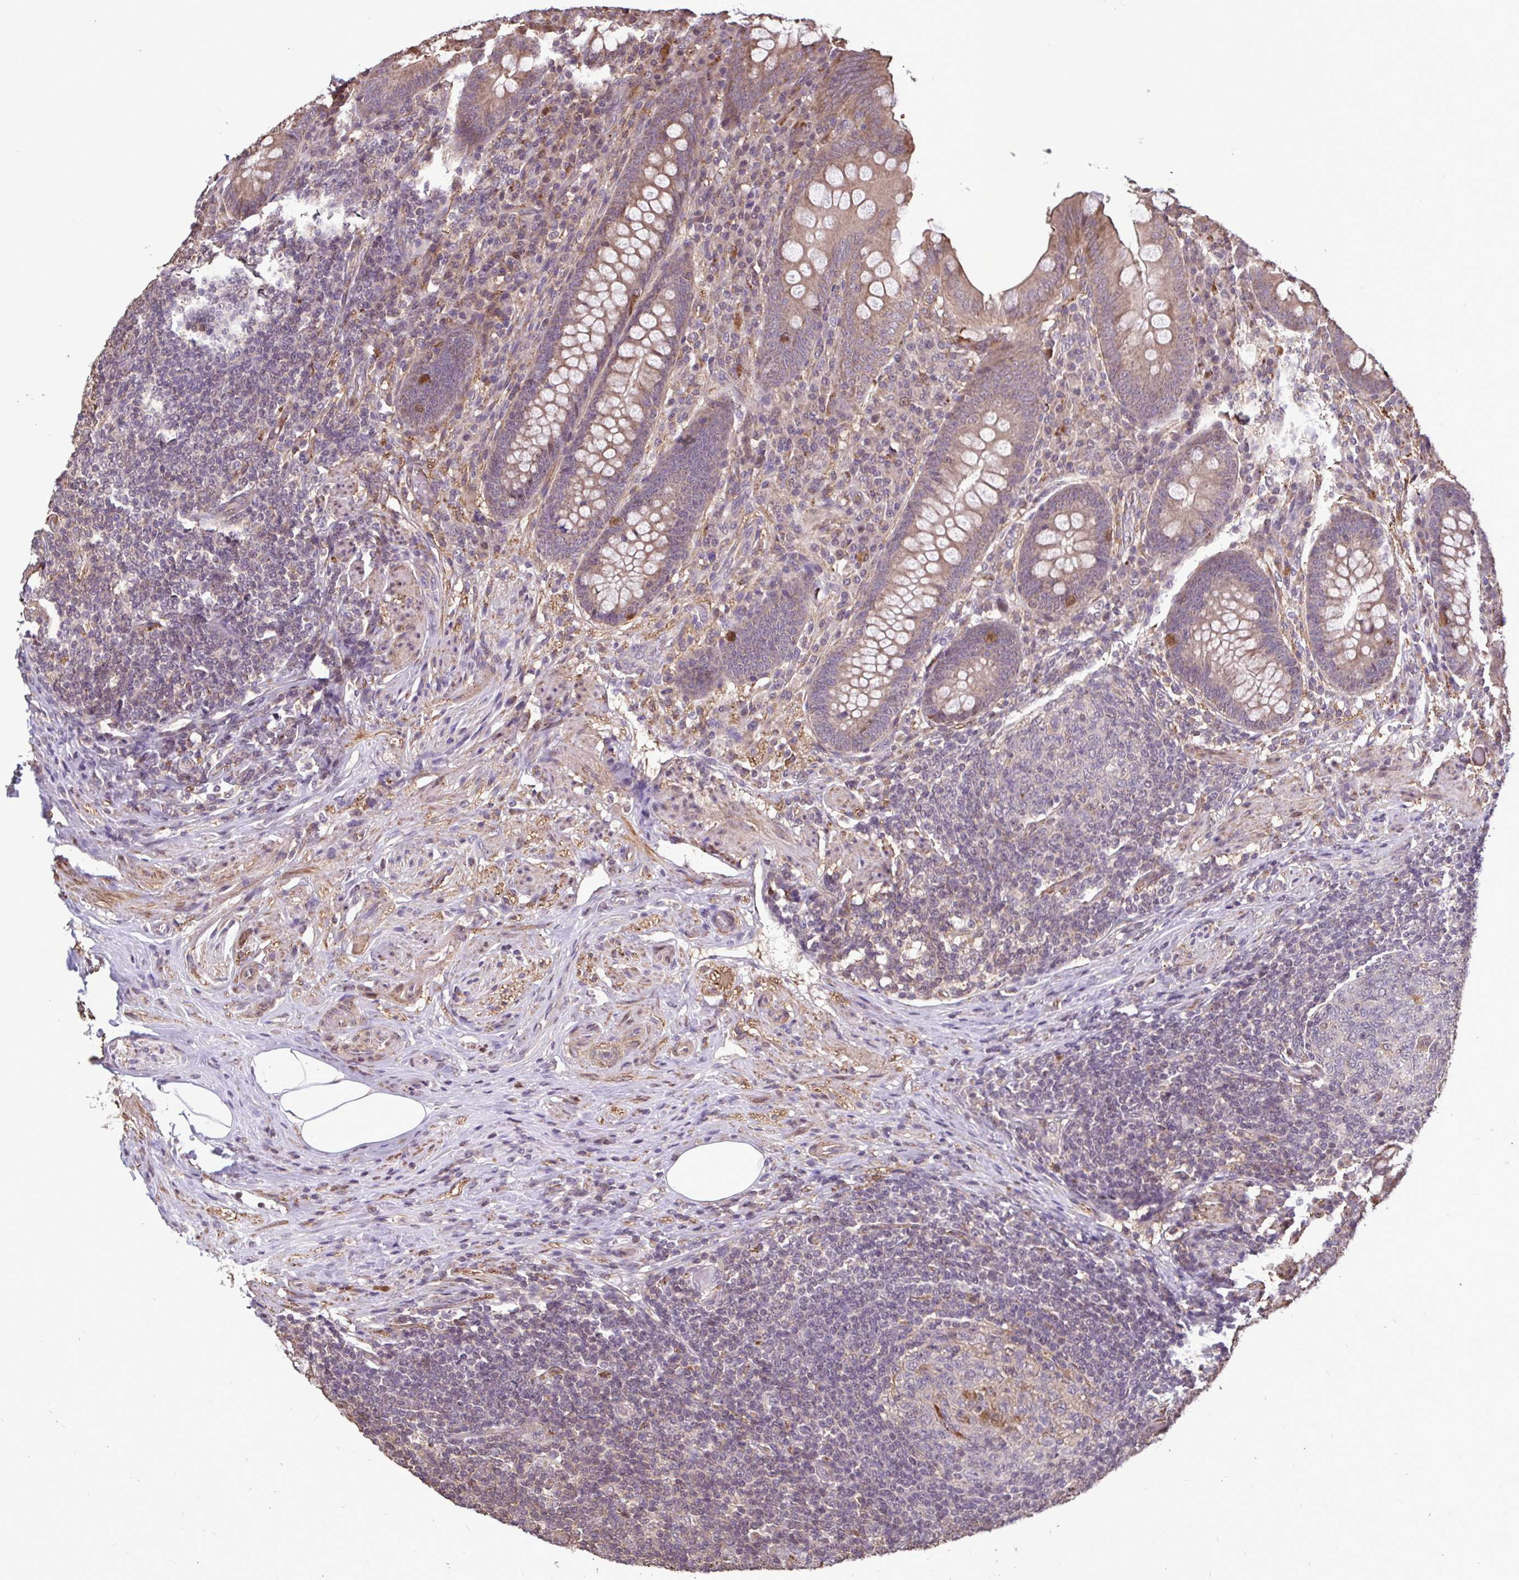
{"staining": {"intensity": "weak", "quantity": ">75%", "location": "cytoplasmic/membranous"}, "tissue": "appendix", "cell_type": "Glandular cells", "image_type": "normal", "snomed": [{"axis": "morphology", "description": "Normal tissue, NOS"}, {"axis": "topography", "description": "Appendix"}], "caption": "Immunohistochemistry of unremarkable human appendix displays low levels of weak cytoplasmic/membranous staining in about >75% of glandular cells. (Stains: DAB (3,3'-diaminobenzidine) in brown, nuclei in blue, Microscopy: brightfield microscopy at high magnification).", "gene": "ZNF200", "patient": {"sex": "male", "age": 71}}